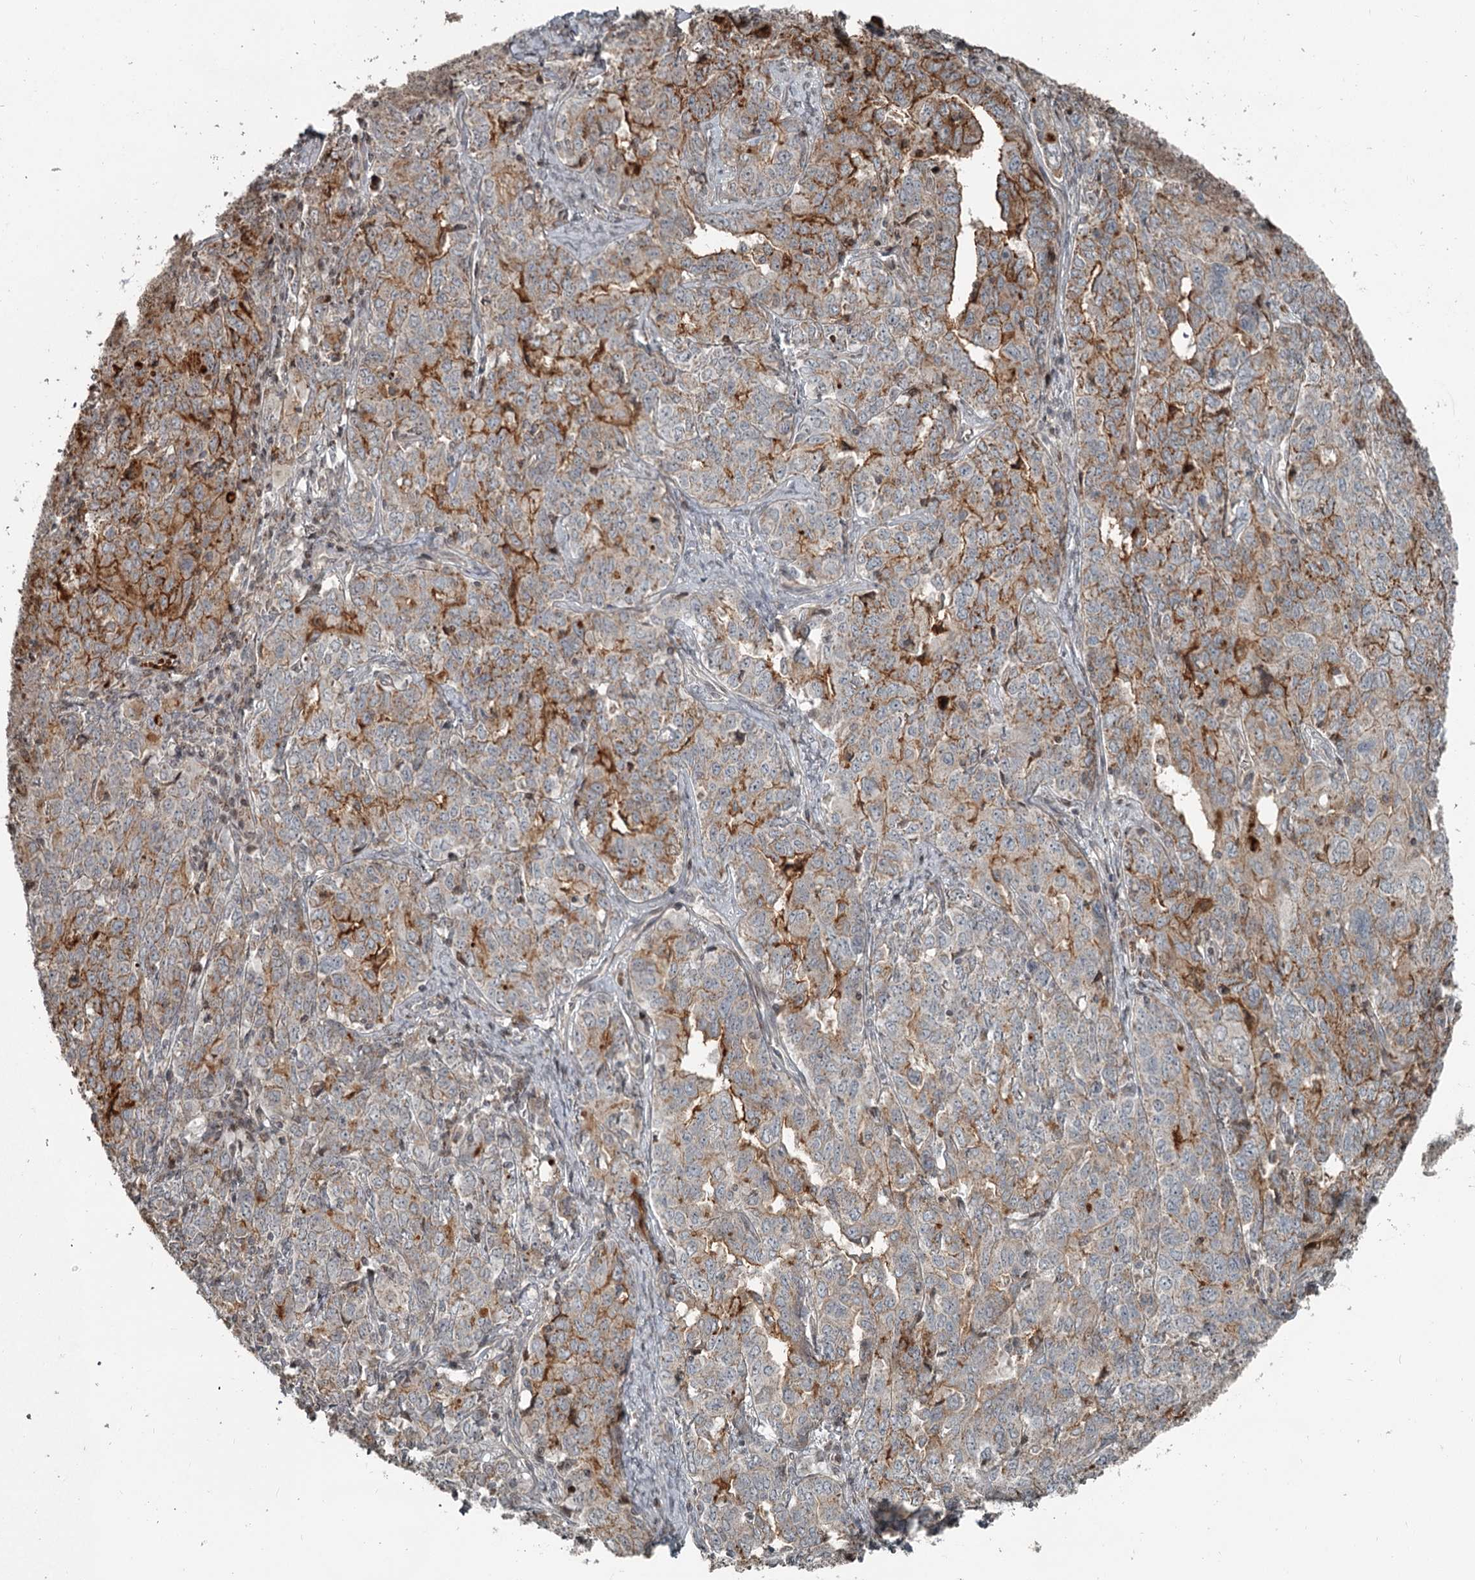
{"staining": {"intensity": "moderate", "quantity": "25%-75%", "location": "cytoplasmic/membranous"}, "tissue": "ovarian cancer", "cell_type": "Tumor cells", "image_type": "cancer", "snomed": [{"axis": "morphology", "description": "Carcinoma, endometroid"}, {"axis": "topography", "description": "Ovary"}], "caption": "DAB immunohistochemical staining of ovarian cancer reveals moderate cytoplasmic/membranous protein staining in approximately 25%-75% of tumor cells. (IHC, brightfield microscopy, high magnification).", "gene": "RASSF8", "patient": {"sex": "female", "age": 62}}